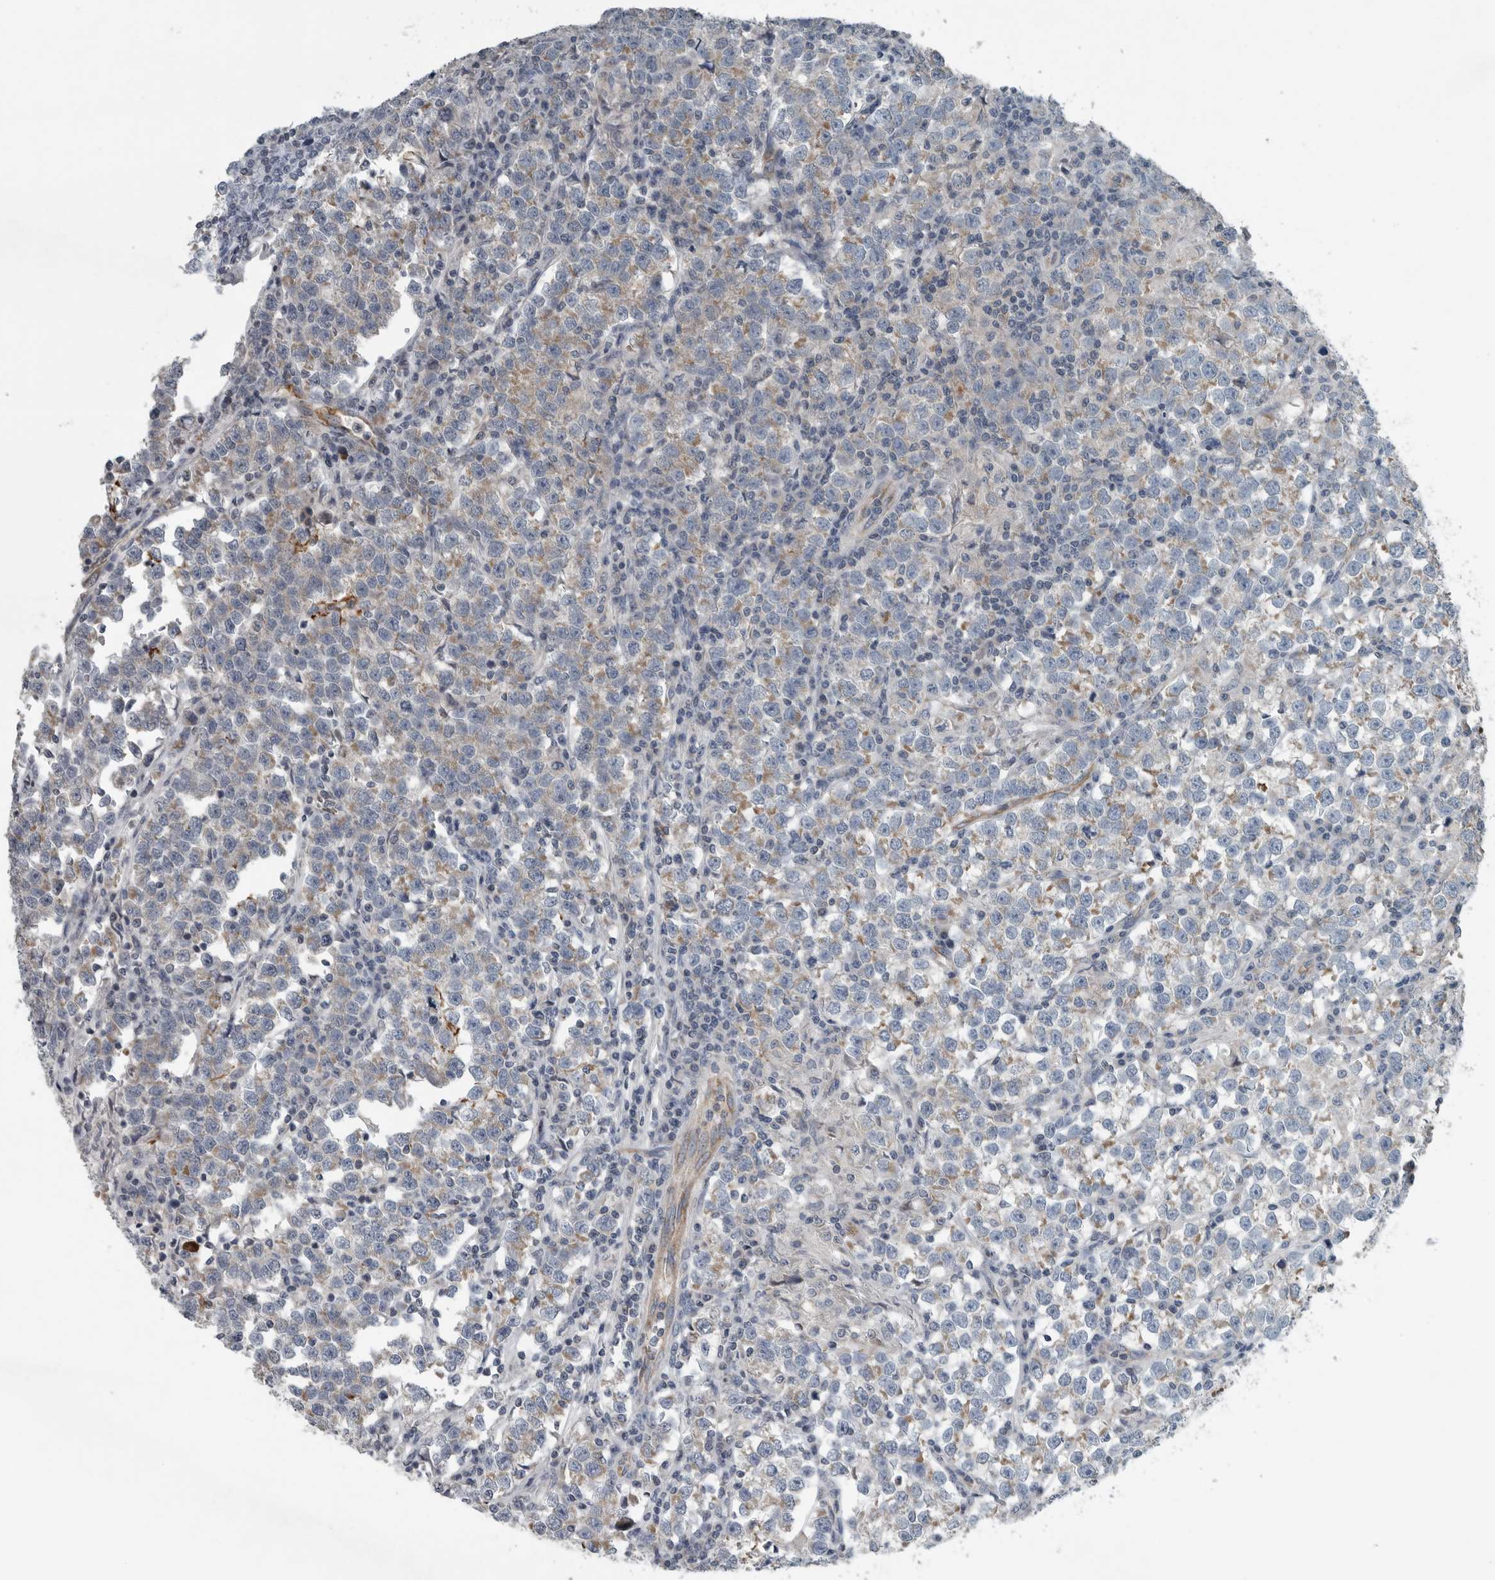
{"staining": {"intensity": "moderate", "quantity": ">75%", "location": "cytoplasmic/membranous"}, "tissue": "testis cancer", "cell_type": "Tumor cells", "image_type": "cancer", "snomed": [{"axis": "morphology", "description": "Normal tissue, NOS"}, {"axis": "morphology", "description": "Seminoma, NOS"}, {"axis": "topography", "description": "Testis"}], "caption": "Brown immunohistochemical staining in human testis cancer reveals moderate cytoplasmic/membranous expression in approximately >75% of tumor cells.", "gene": "MPP3", "patient": {"sex": "male", "age": 43}}